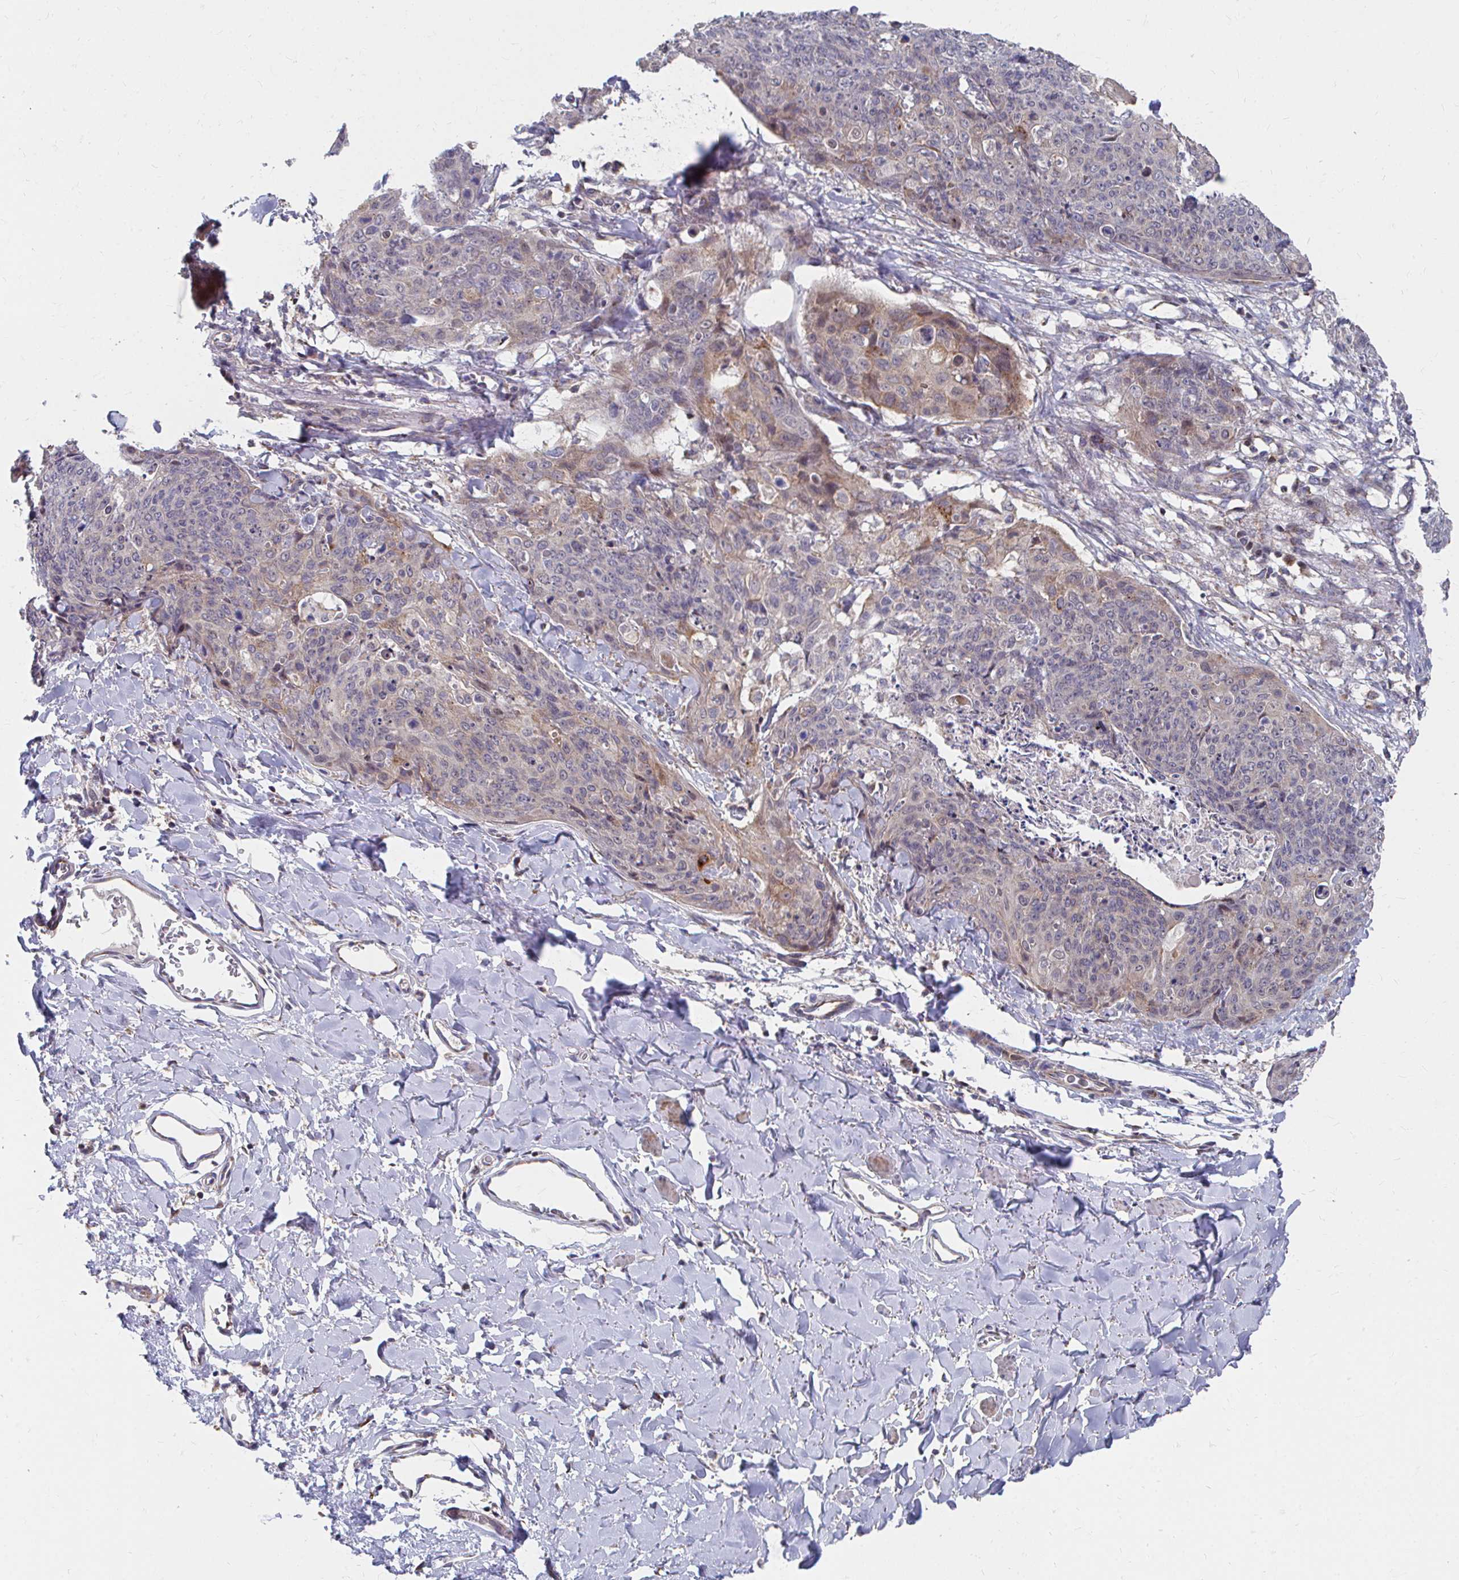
{"staining": {"intensity": "weak", "quantity": "25%-75%", "location": "cytoplasmic/membranous"}, "tissue": "skin cancer", "cell_type": "Tumor cells", "image_type": "cancer", "snomed": [{"axis": "morphology", "description": "Squamous cell carcinoma, NOS"}, {"axis": "topography", "description": "Skin"}, {"axis": "topography", "description": "Vulva"}], "caption": "DAB immunohistochemical staining of skin squamous cell carcinoma exhibits weak cytoplasmic/membranous protein staining in approximately 25%-75% of tumor cells. Nuclei are stained in blue.", "gene": "PEX3", "patient": {"sex": "female", "age": 85}}